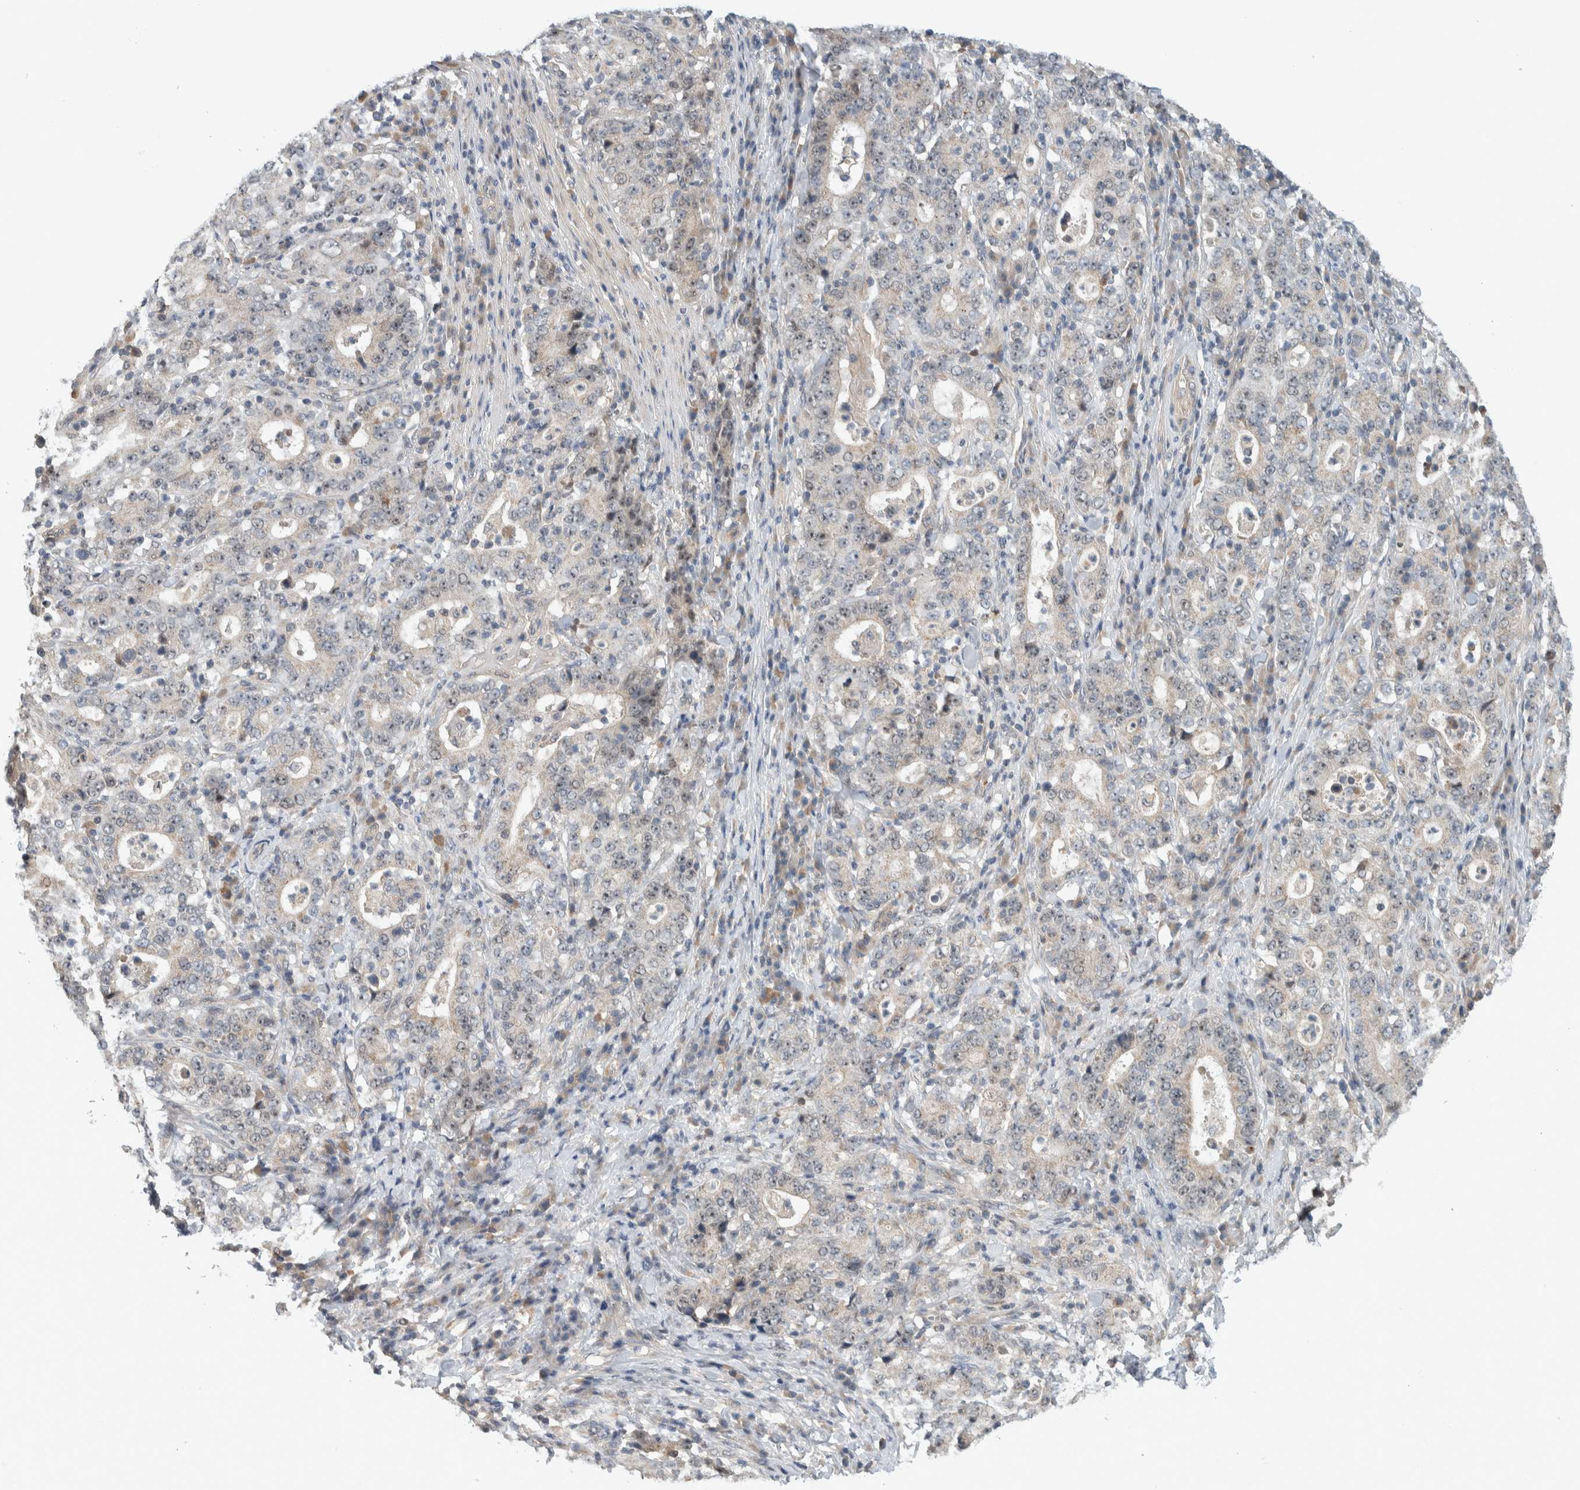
{"staining": {"intensity": "weak", "quantity": ">75%", "location": "nuclear"}, "tissue": "stomach cancer", "cell_type": "Tumor cells", "image_type": "cancer", "snomed": [{"axis": "morphology", "description": "Normal tissue, NOS"}, {"axis": "morphology", "description": "Adenocarcinoma, NOS"}, {"axis": "topography", "description": "Stomach, upper"}, {"axis": "topography", "description": "Stomach"}], "caption": "Immunohistochemical staining of stomach cancer reveals low levels of weak nuclear protein staining in about >75% of tumor cells. Immunohistochemistry stains the protein of interest in brown and the nuclei are stained blue.", "gene": "MPRIP", "patient": {"sex": "male", "age": 59}}